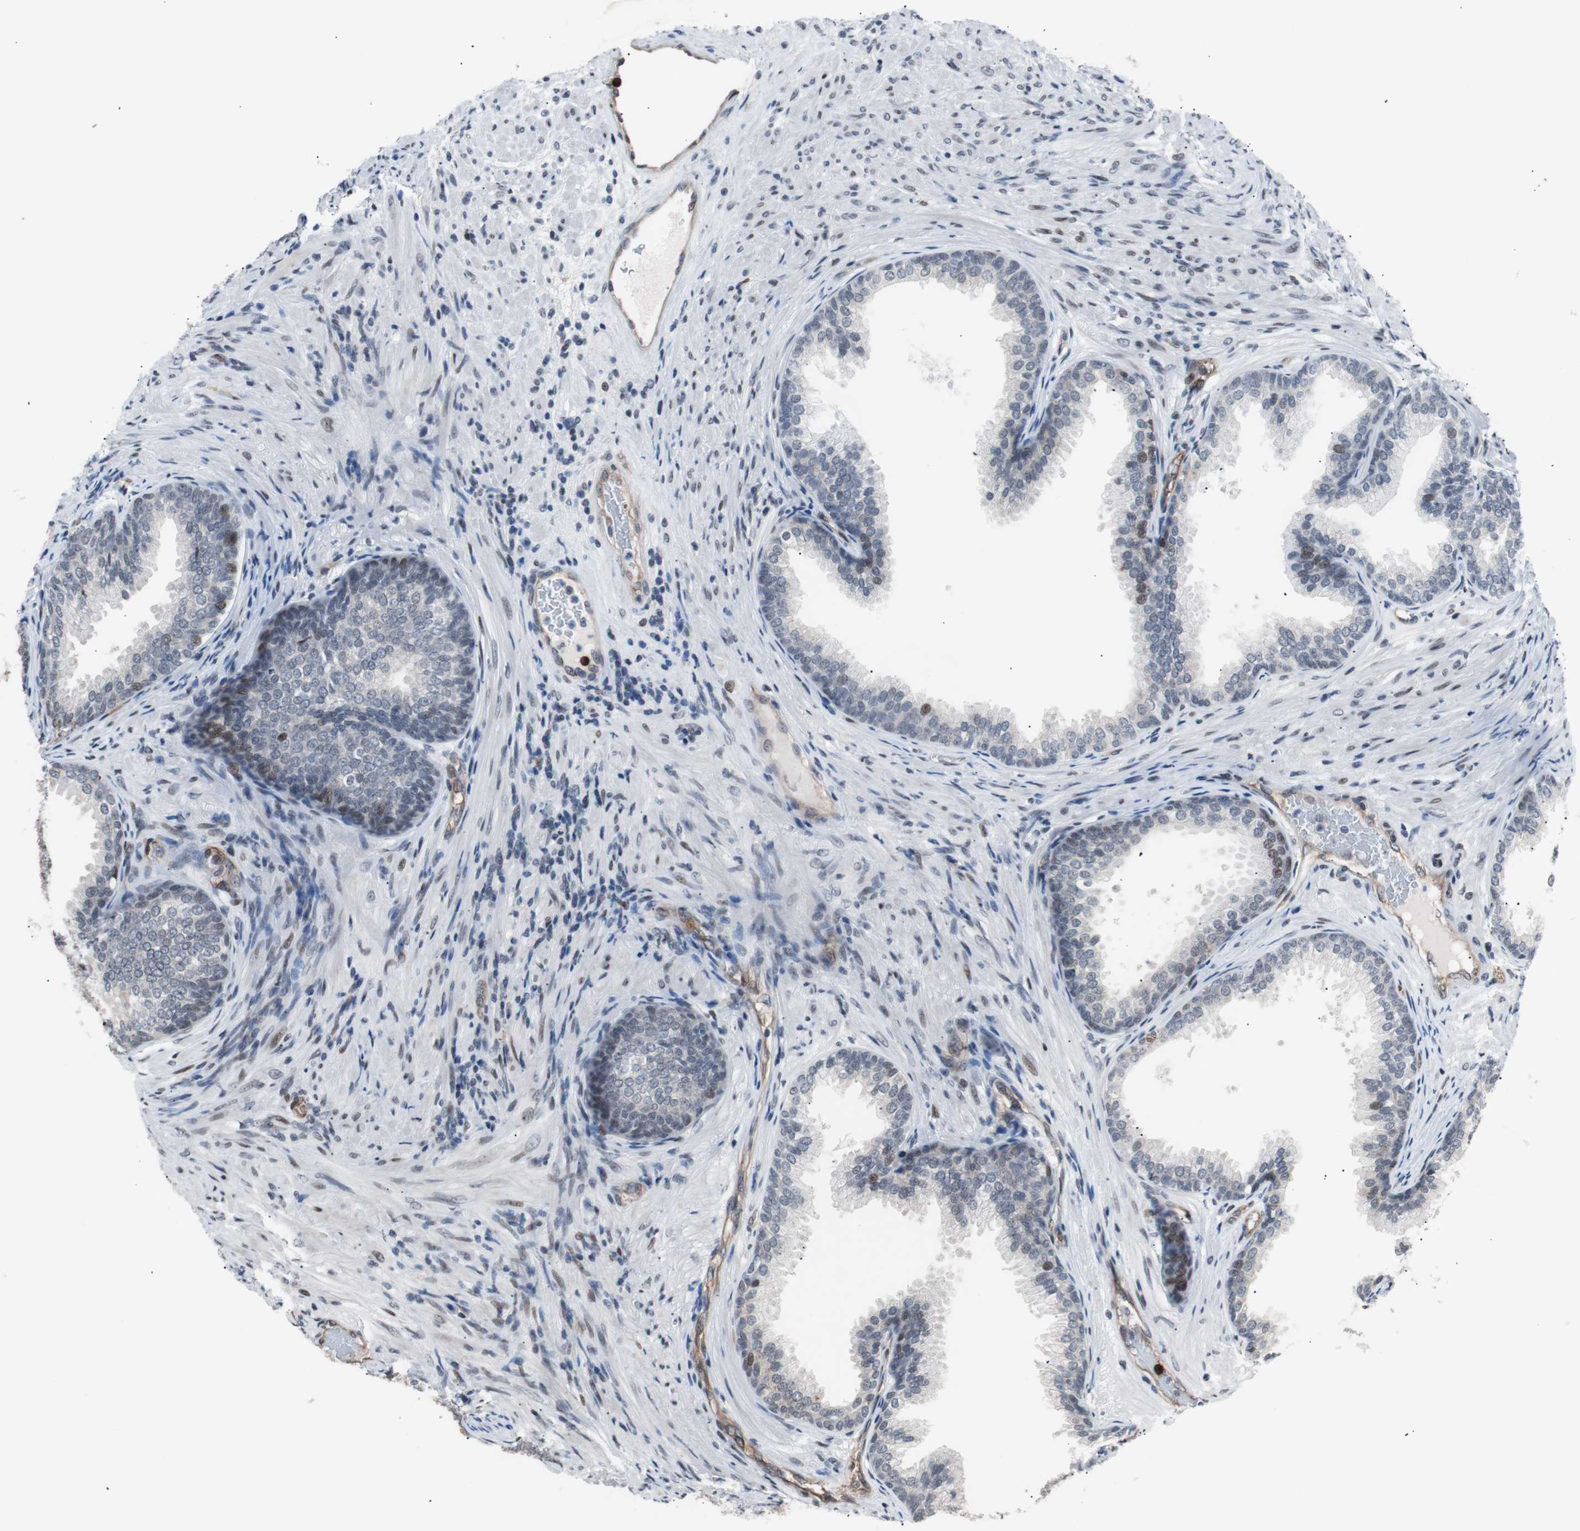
{"staining": {"intensity": "moderate", "quantity": "<25%", "location": "nuclear"}, "tissue": "prostate", "cell_type": "Glandular cells", "image_type": "normal", "snomed": [{"axis": "morphology", "description": "Normal tissue, NOS"}, {"axis": "topography", "description": "Prostate"}], "caption": "Moderate nuclear expression for a protein is identified in about <25% of glandular cells of benign prostate using immunohistochemistry.", "gene": "POGZ", "patient": {"sex": "male", "age": 76}}